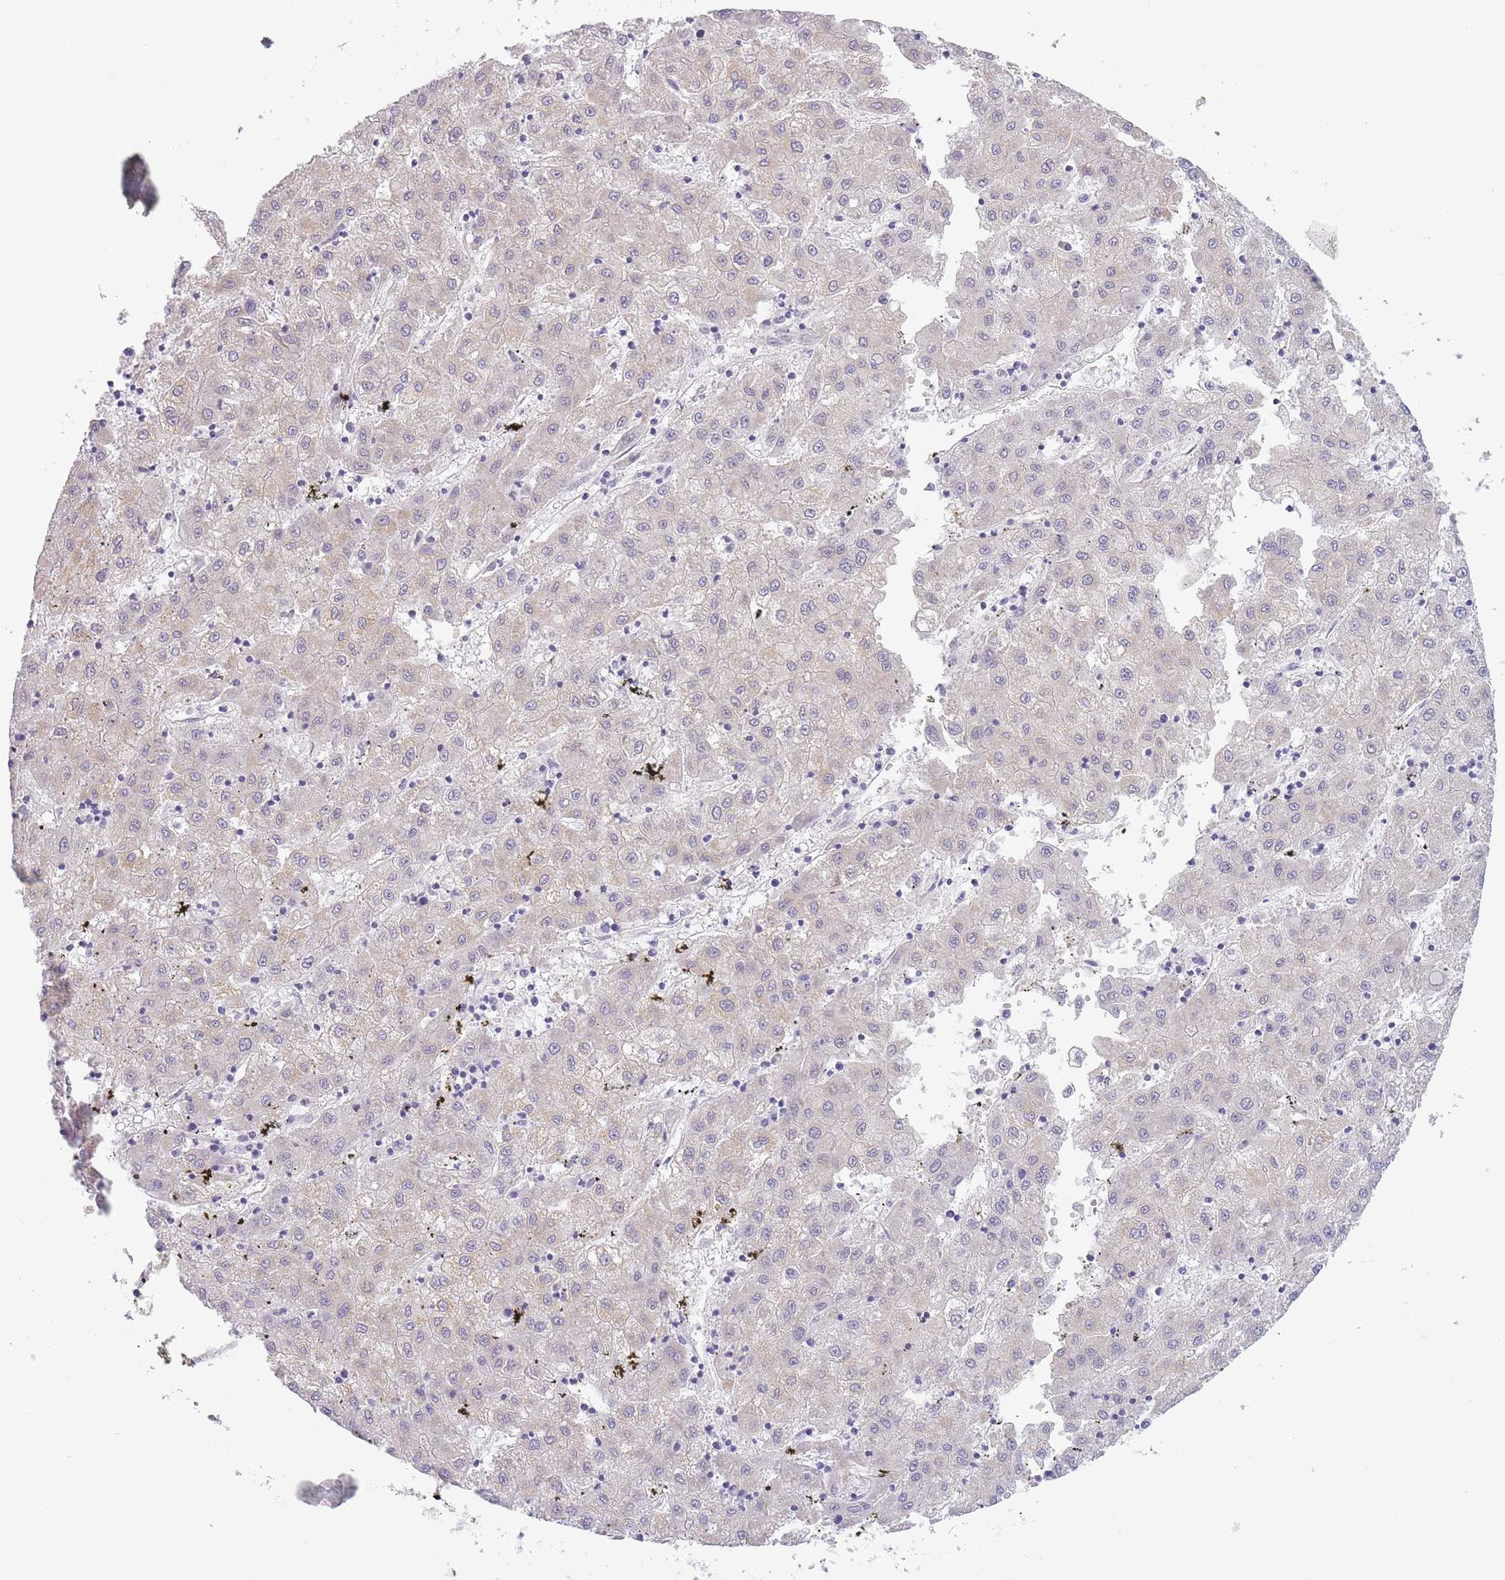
{"staining": {"intensity": "negative", "quantity": "none", "location": "none"}, "tissue": "liver cancer", "cell_type": "Tumor cells", "image_type": "cancer", "snomed": [{"axis": "morphology", "description": "Carcinoma, Hepatocellular, NOS"}, {"axis": "topography", "description": "Liver"}], "caption": "Tumor cells show no significant expression in hepatocellular carcinoma (liver).", "gene": "OR6B3", "patient": {"sex": "male", "age": 72}}